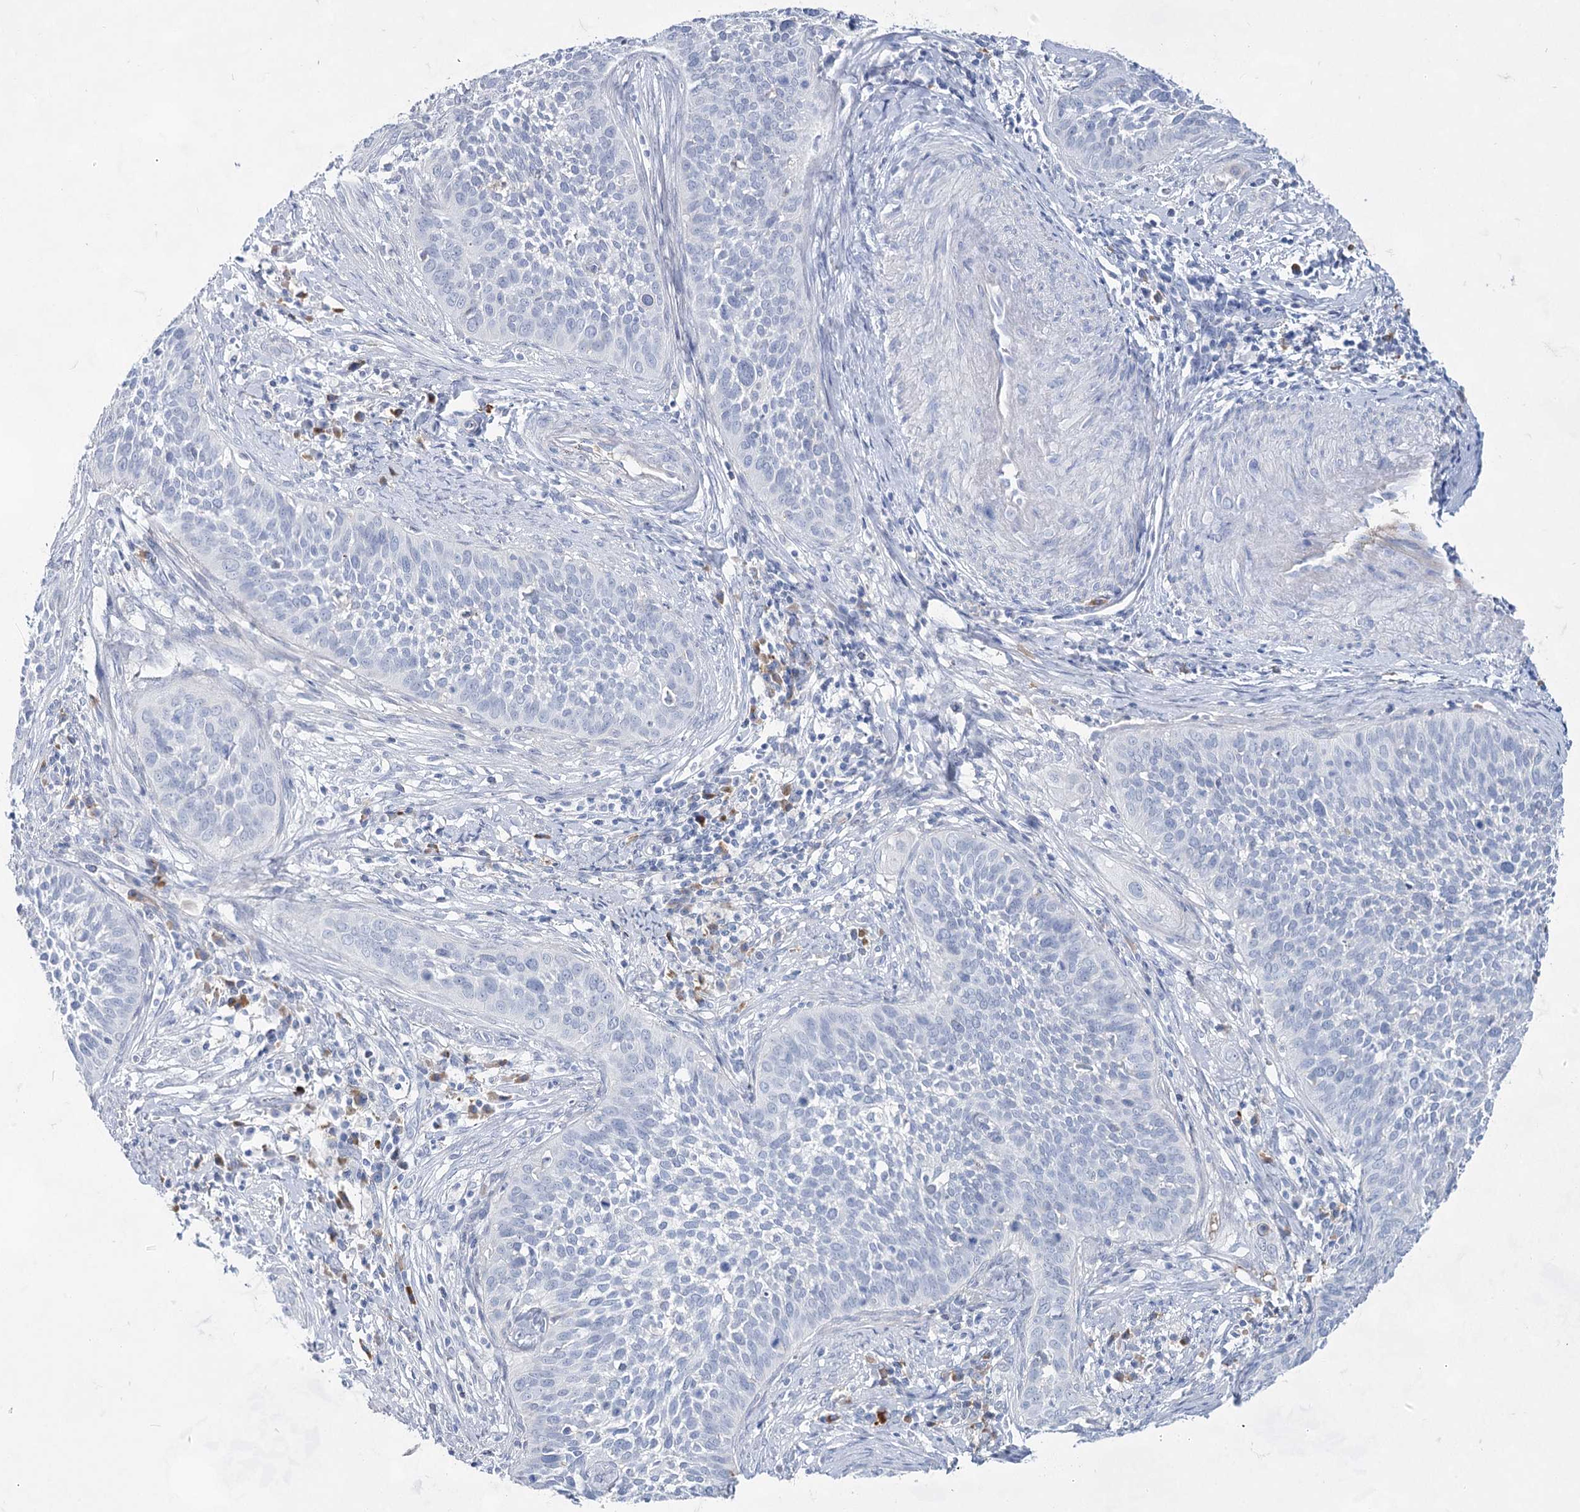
{"staining": {"intensity": "negative", "quantity": "none", "location": "none"}, "tissue": "cervical cancer", "cell_type": "Tumor cells", "image_type": "cancer", "snomed": [{"axis": "morphology", "description": "Squamous cell carcinoma, NOS"}, {"axis": "topography", "description": "Cervix"}], "caption": "Immunohistochemical staining of cervical cancer (squamous cell carcinoma) reveals no significant staining in tumor cells.", "gene": "ACRV1", "patient": {"sex": "female", "age": 34}}